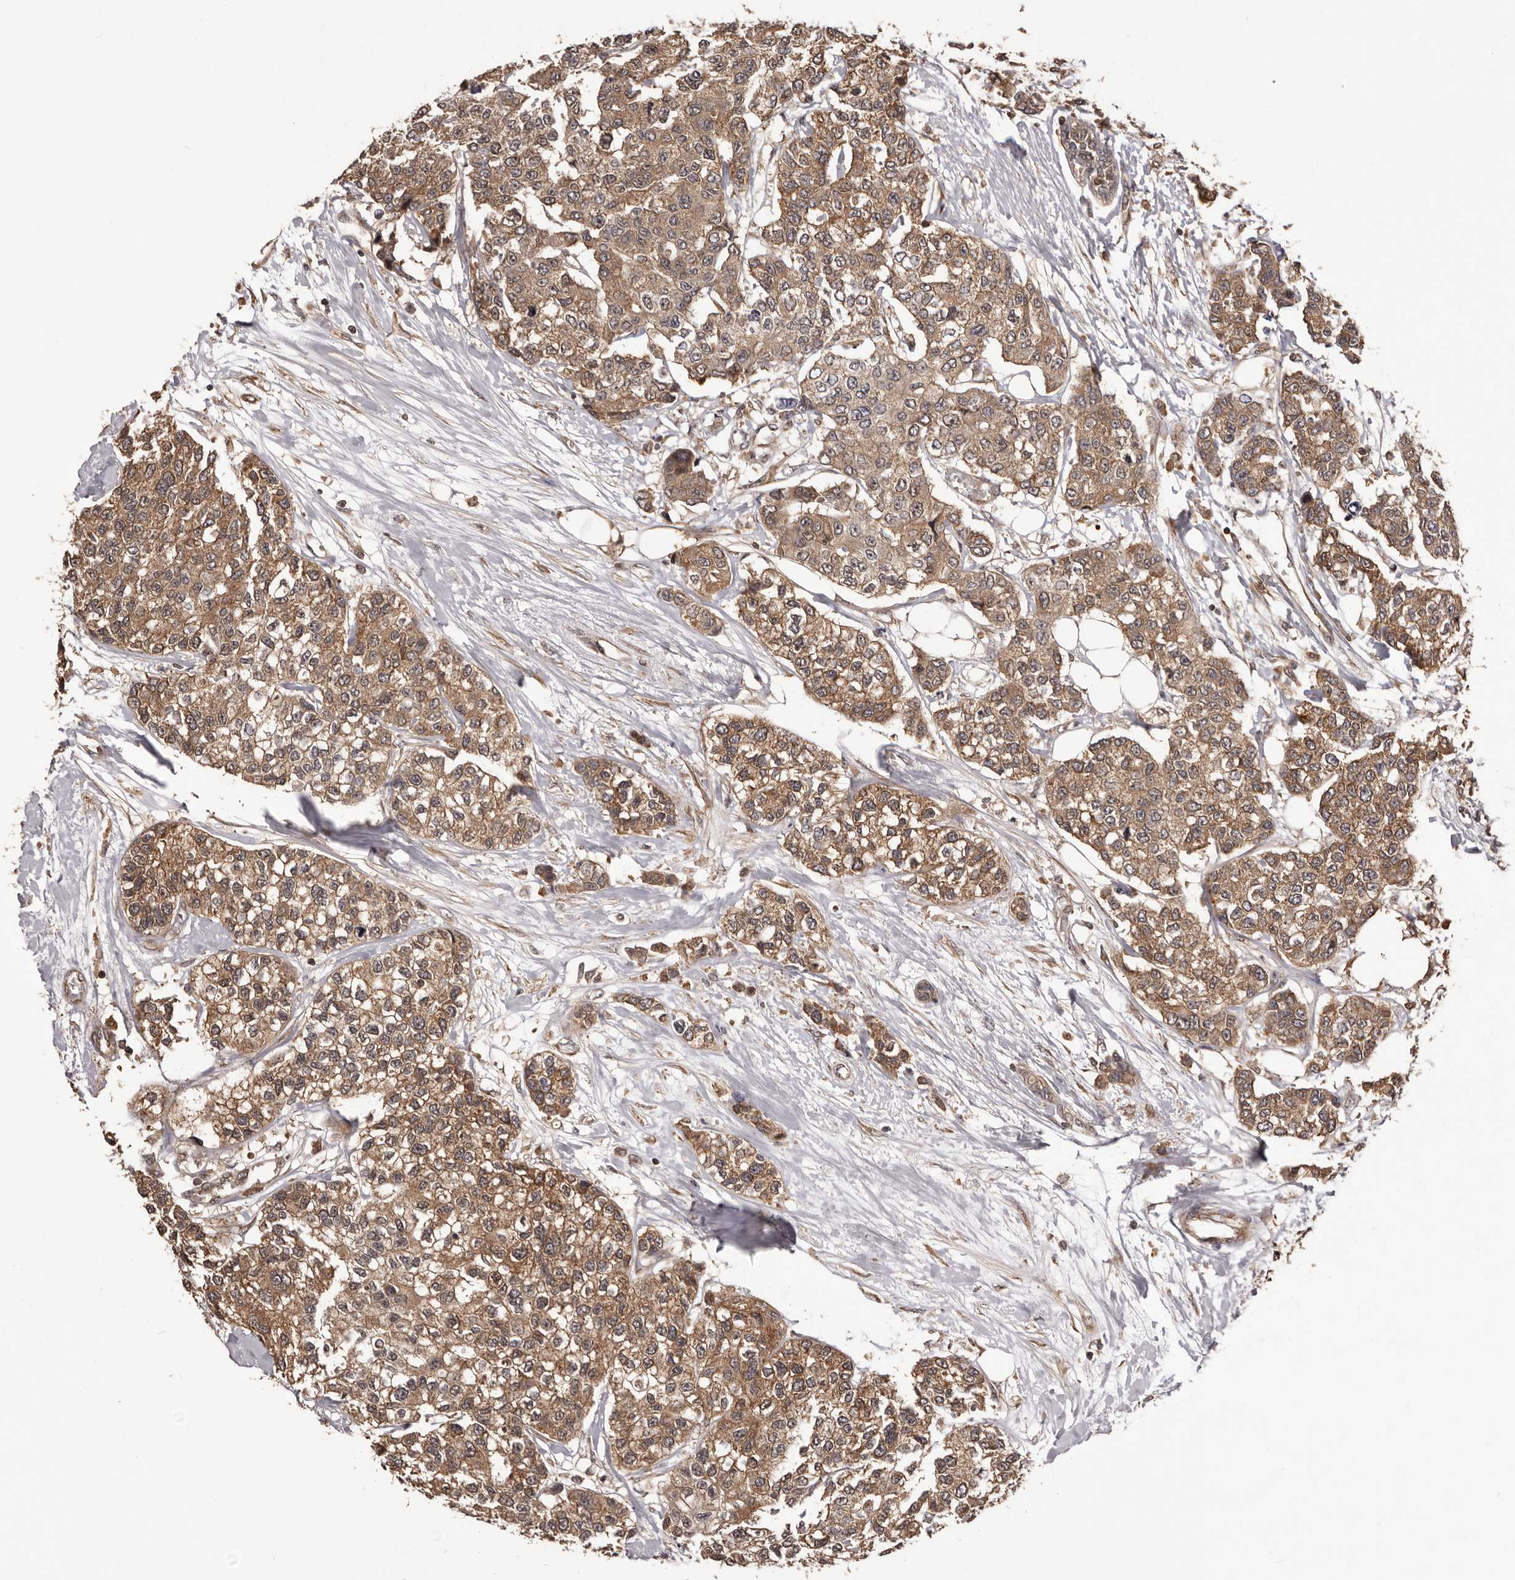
{"staining": {"intensity": "moderate", "quantity": ">75%", "location": "cytoplasmic/membranous"}, "tissue": "breast cancer", "cell_type": "Tumor cells", "image_type": "cancer", "snomed": [{"axis": "morphology", "description": "Duct carcinoma"}, {"axis": "topography", "description": "Breast"}], "caption": "Protein expression analysis of human breast cancer (infiltrating ductal carcinoma) reveals moderate cytoplasmic/membranous expression in approximately >75% of tumor cells.", "gene": "HBS1L", "patient": {"sex": "female", "age": 51}}